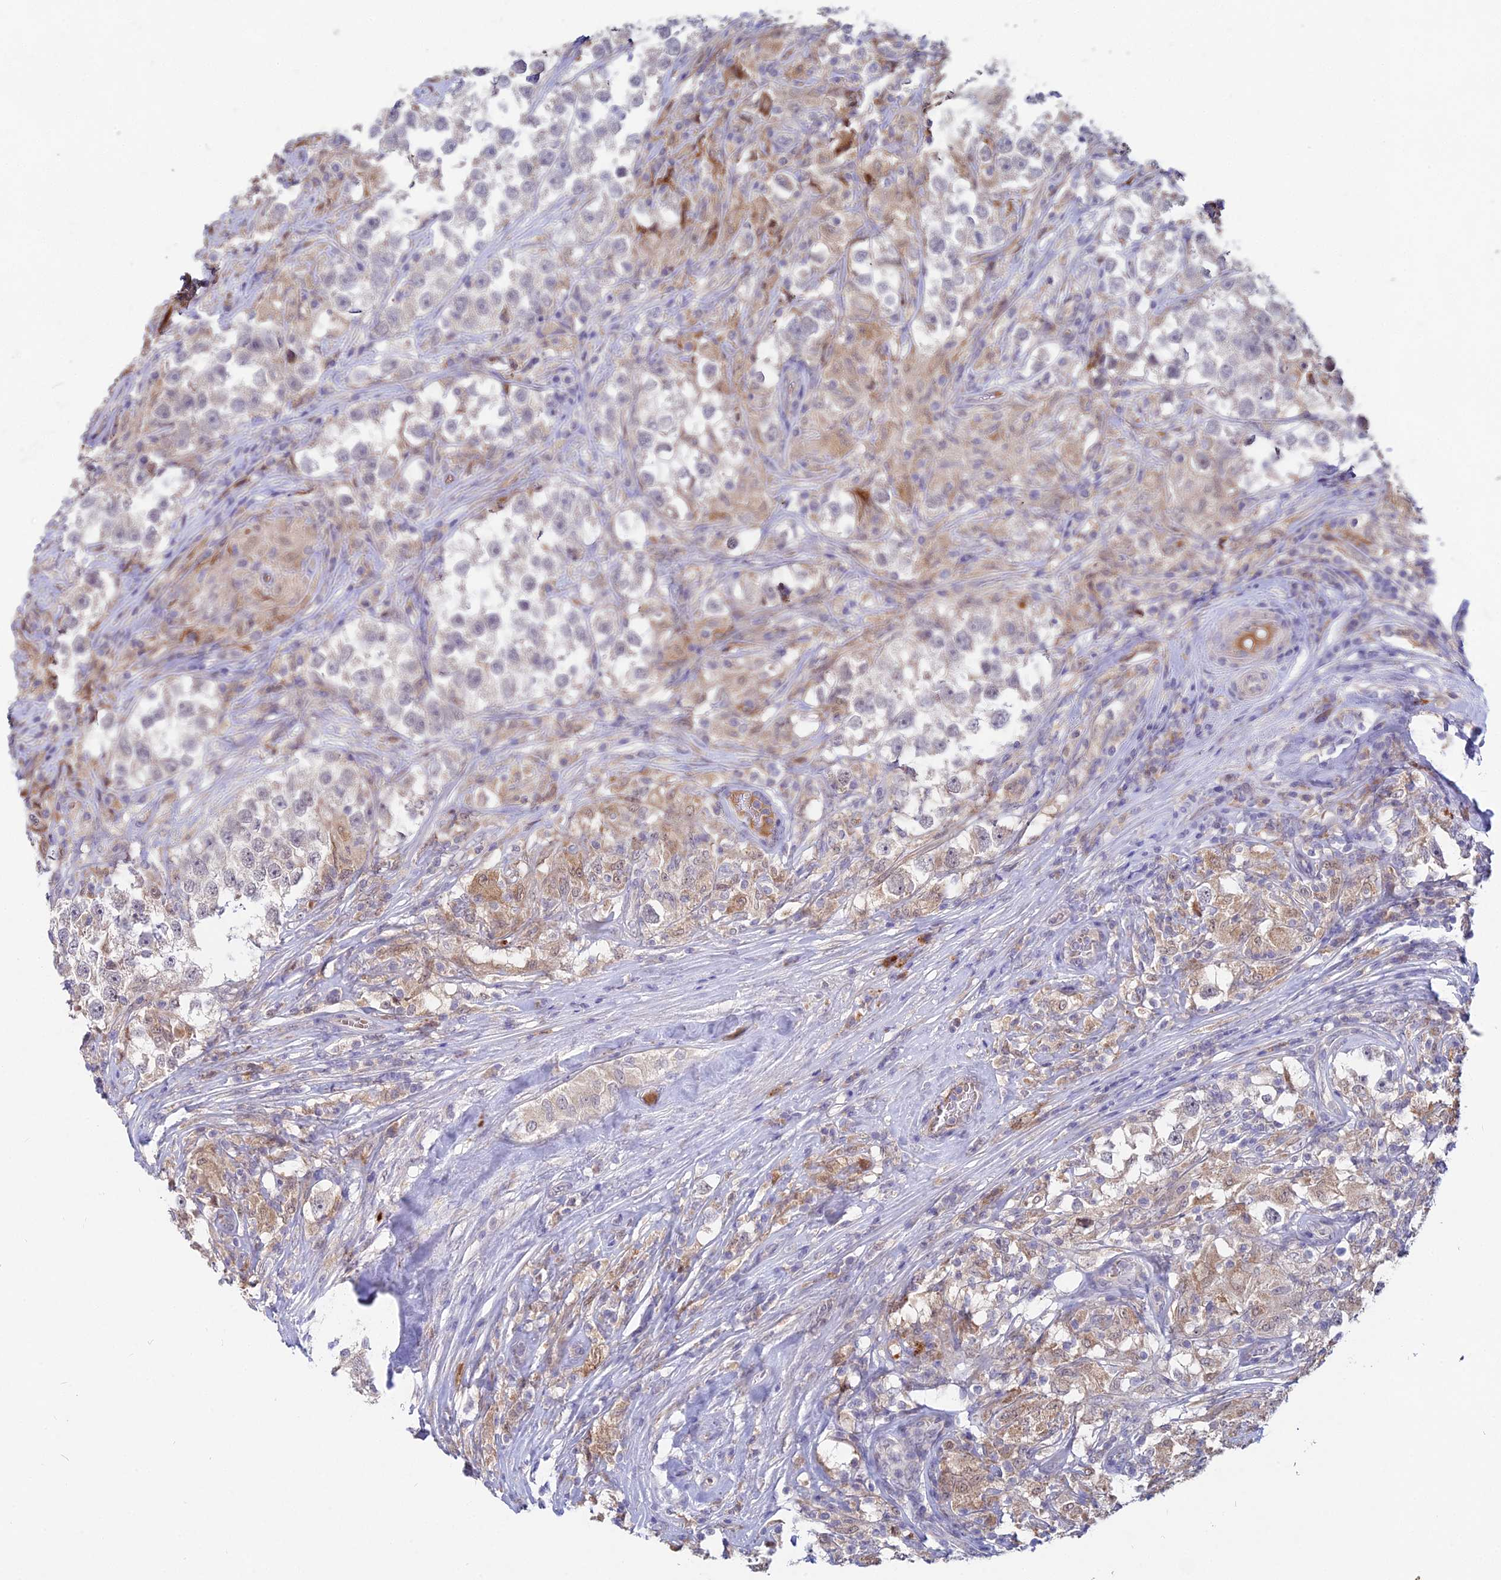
{"staining": {"intensity": "negative", "quantity": "none", "location": "none"}, "tissue": "testis cancer", "cell_type": "Tumor cells", "image_type": "cancer", "snomed": [{"axis": "morphology", "description": "Seminoma, NOS"}, {"axis": "topography", "description": "Testis"}], "caption": "This is an immunohistochemistry image of human testis cancer (seminoma). There is no expression in tumor cells.", "gene": "WDR43", "patient": {"sex": "male", "age": 46}}